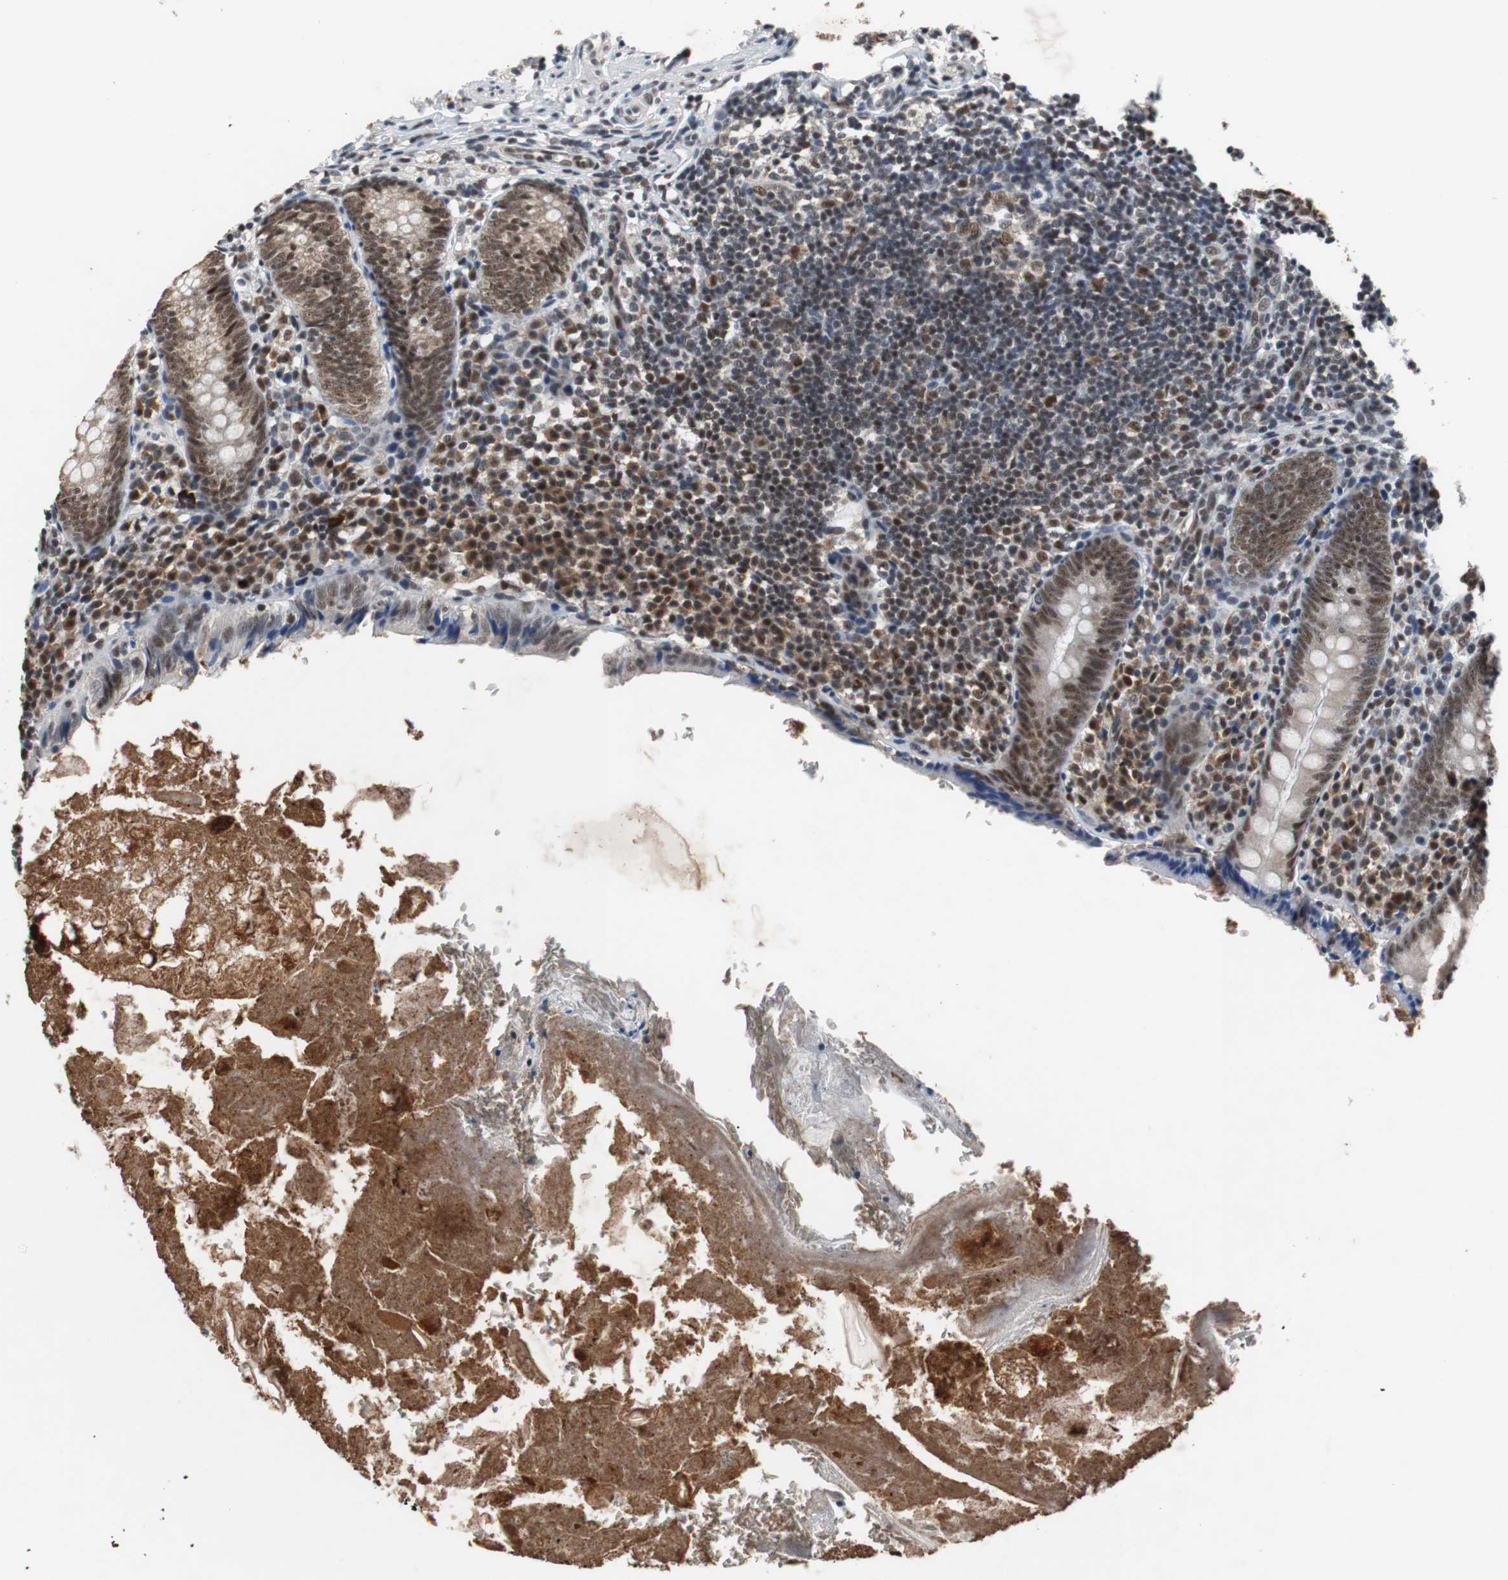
{"staining": {"intensity": "moderate", "quantity": ">75%", "location": "nuclear"}, "tissue": "appendix", "cell_type": "Glandular cells", "image_type": "normal", "snomed": [{"axis": "morphology", "description": "Normal tissue, NOS"}, {"axis": "topography", "description": "Appendix"}], "caption": "Protein analysis of normal appendix demonstrates moderate nuclear staining in about >75% of glandular cells.", "gene": "USP28", "patient": {"sex": "female", "age": 10}}